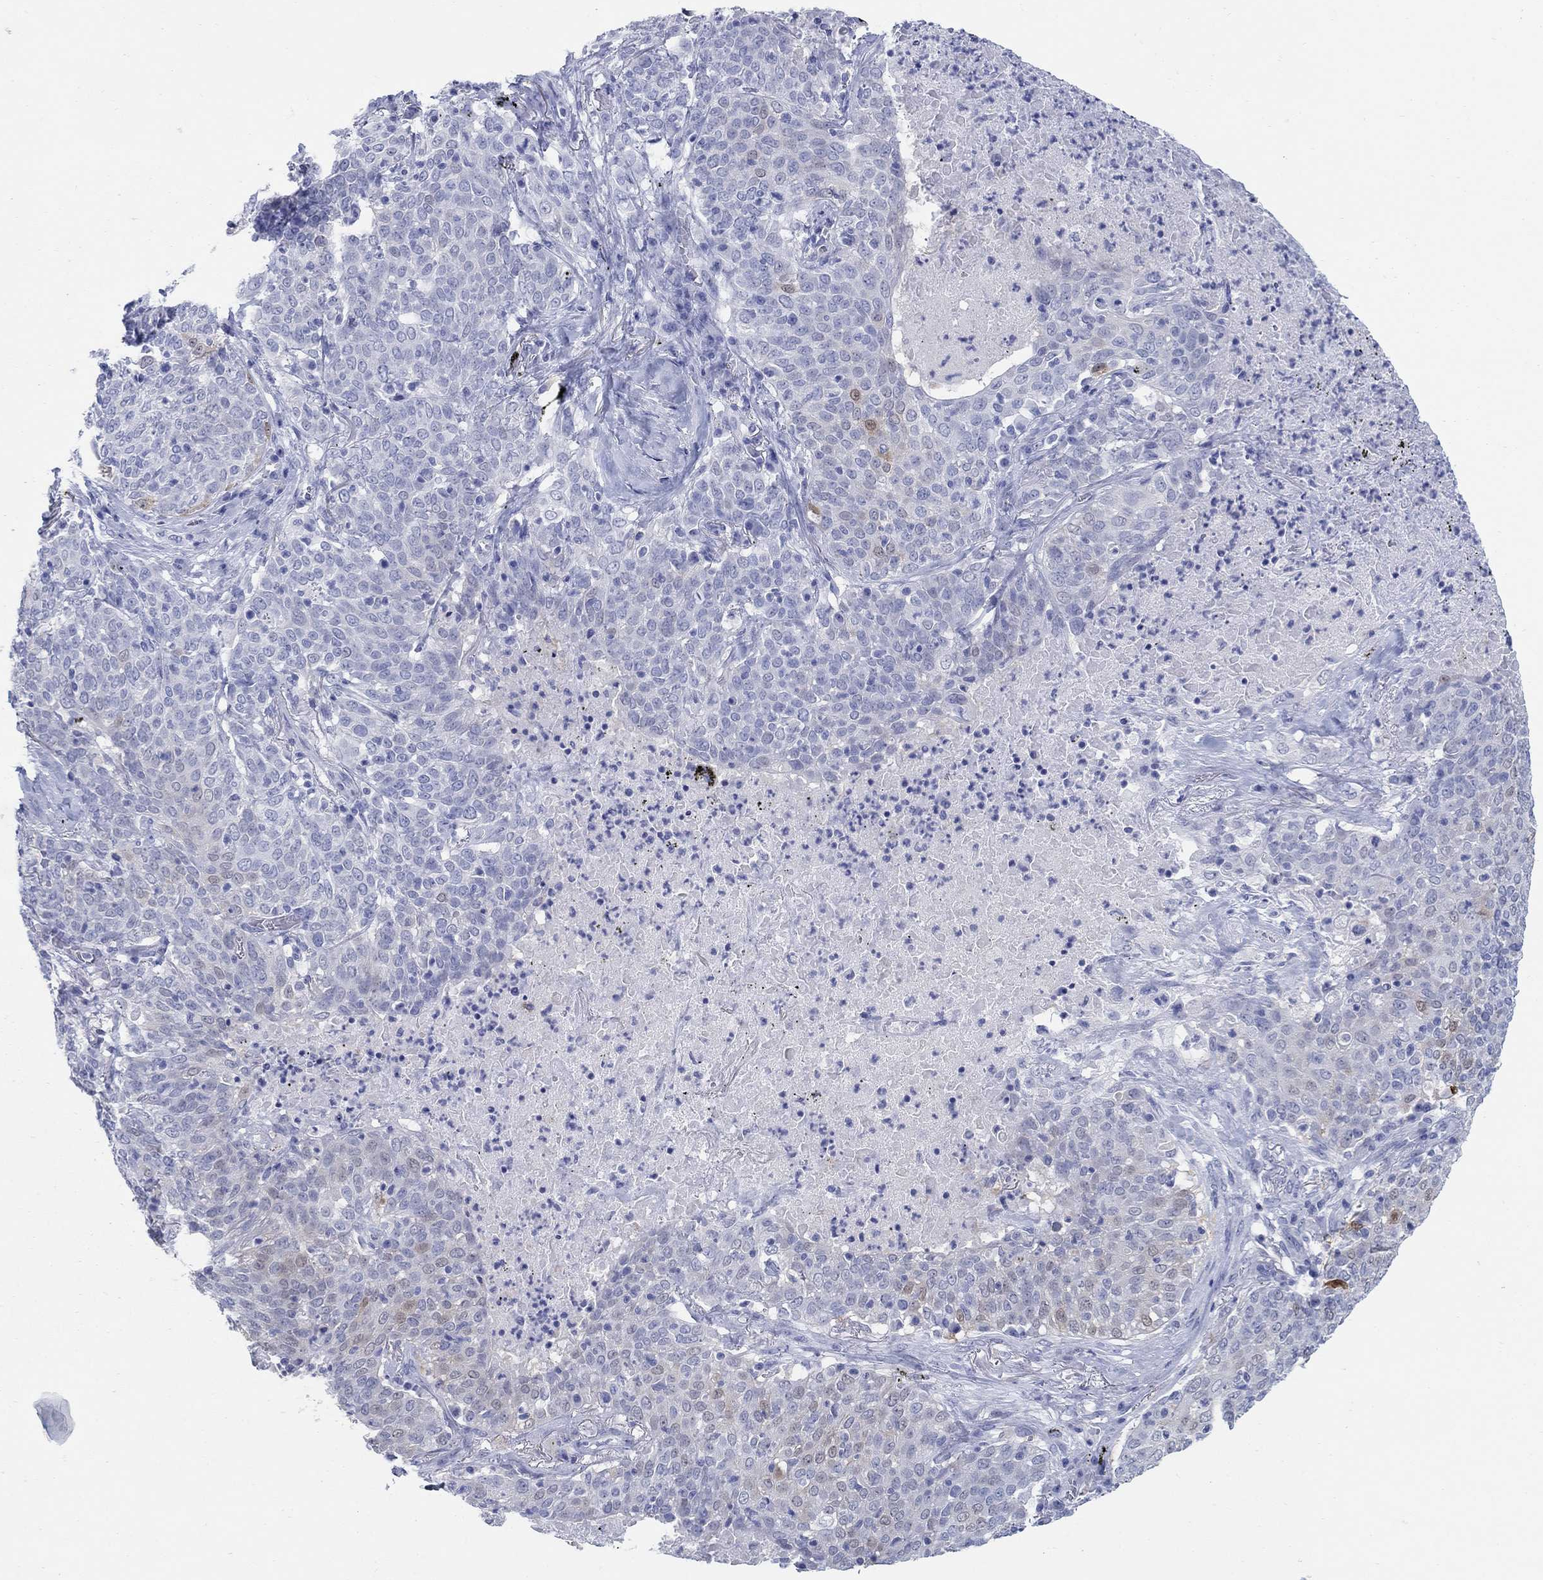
{"staining": {"intensity": "strong", "quantity": ">75%", "location": "cytoplasmic/membranous,nuclear"}, "tissue": "lung cancer", "cell_type": "Tumor cells", "image_type": "cancer", "snomed": [{"axis": "morphology", "description": "Squamous cell carcinoma, NOS"}, {"axis": "topography", "description": "Lung"}], "caption": "Immunohistochemistry (IHC) staining of lung cancer, which displays high levels of strong cytoplasmic/membranous and nuclear positivity in about >75% of tumor cells indicating strong cytoplasmic/membranous and nuclear protein expression. The staining was performed using DAB (3,3'-diaminobenzidine) (brown) for protein detection and nuclei were counterstained in hematoxylin (blue).", "gene": "AKR1C2", "patient": {"sex": "male", "age": 82}}